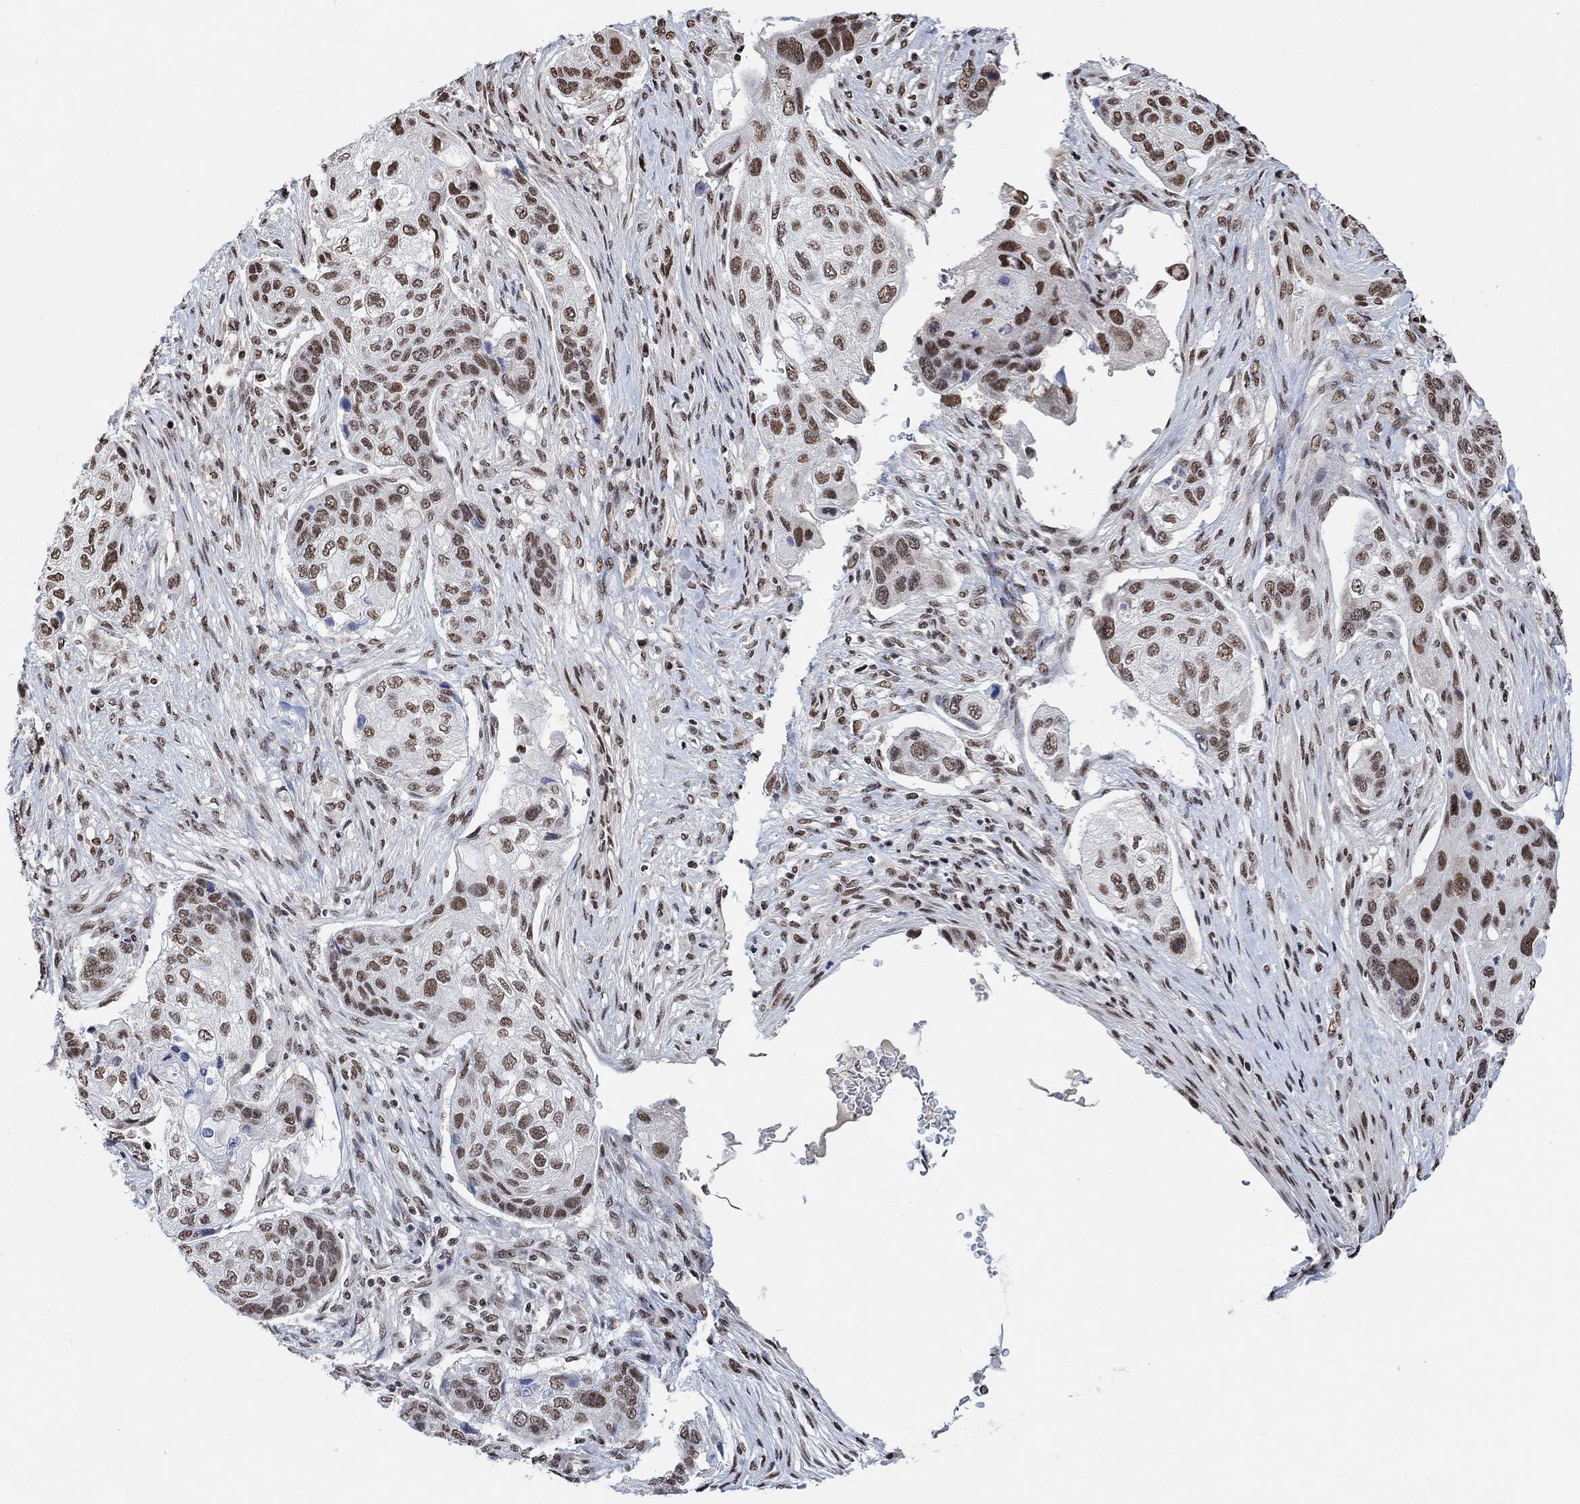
{"staining": {"intensity": "moderate", "quantity": ">75%", "location": "nuclear"}, "tissue": "lung cancer", "cell_type": "Tumor cells", "image_type": "cancer", "snomed": [{"axis": "morphology", "description": "Normal tissue, NOS"}, {"axis": "morphology", "description": "Squamous cell carcinoma, NOS"}, {"axis": "topography", "description": "Bronchus"}, {"axis": "topography", "description": "Lung"}], "caption": "Protein staining reveals moderate nuclear expression in approximately >75% of tumor cells in lung cancer. The staining is performed using DAB brown chromogen to label protein expression. The nuclei are counter-stained blue using hematoxylin.", "gene": "USP39", "patient": {"sex": "male", "age": 69}}